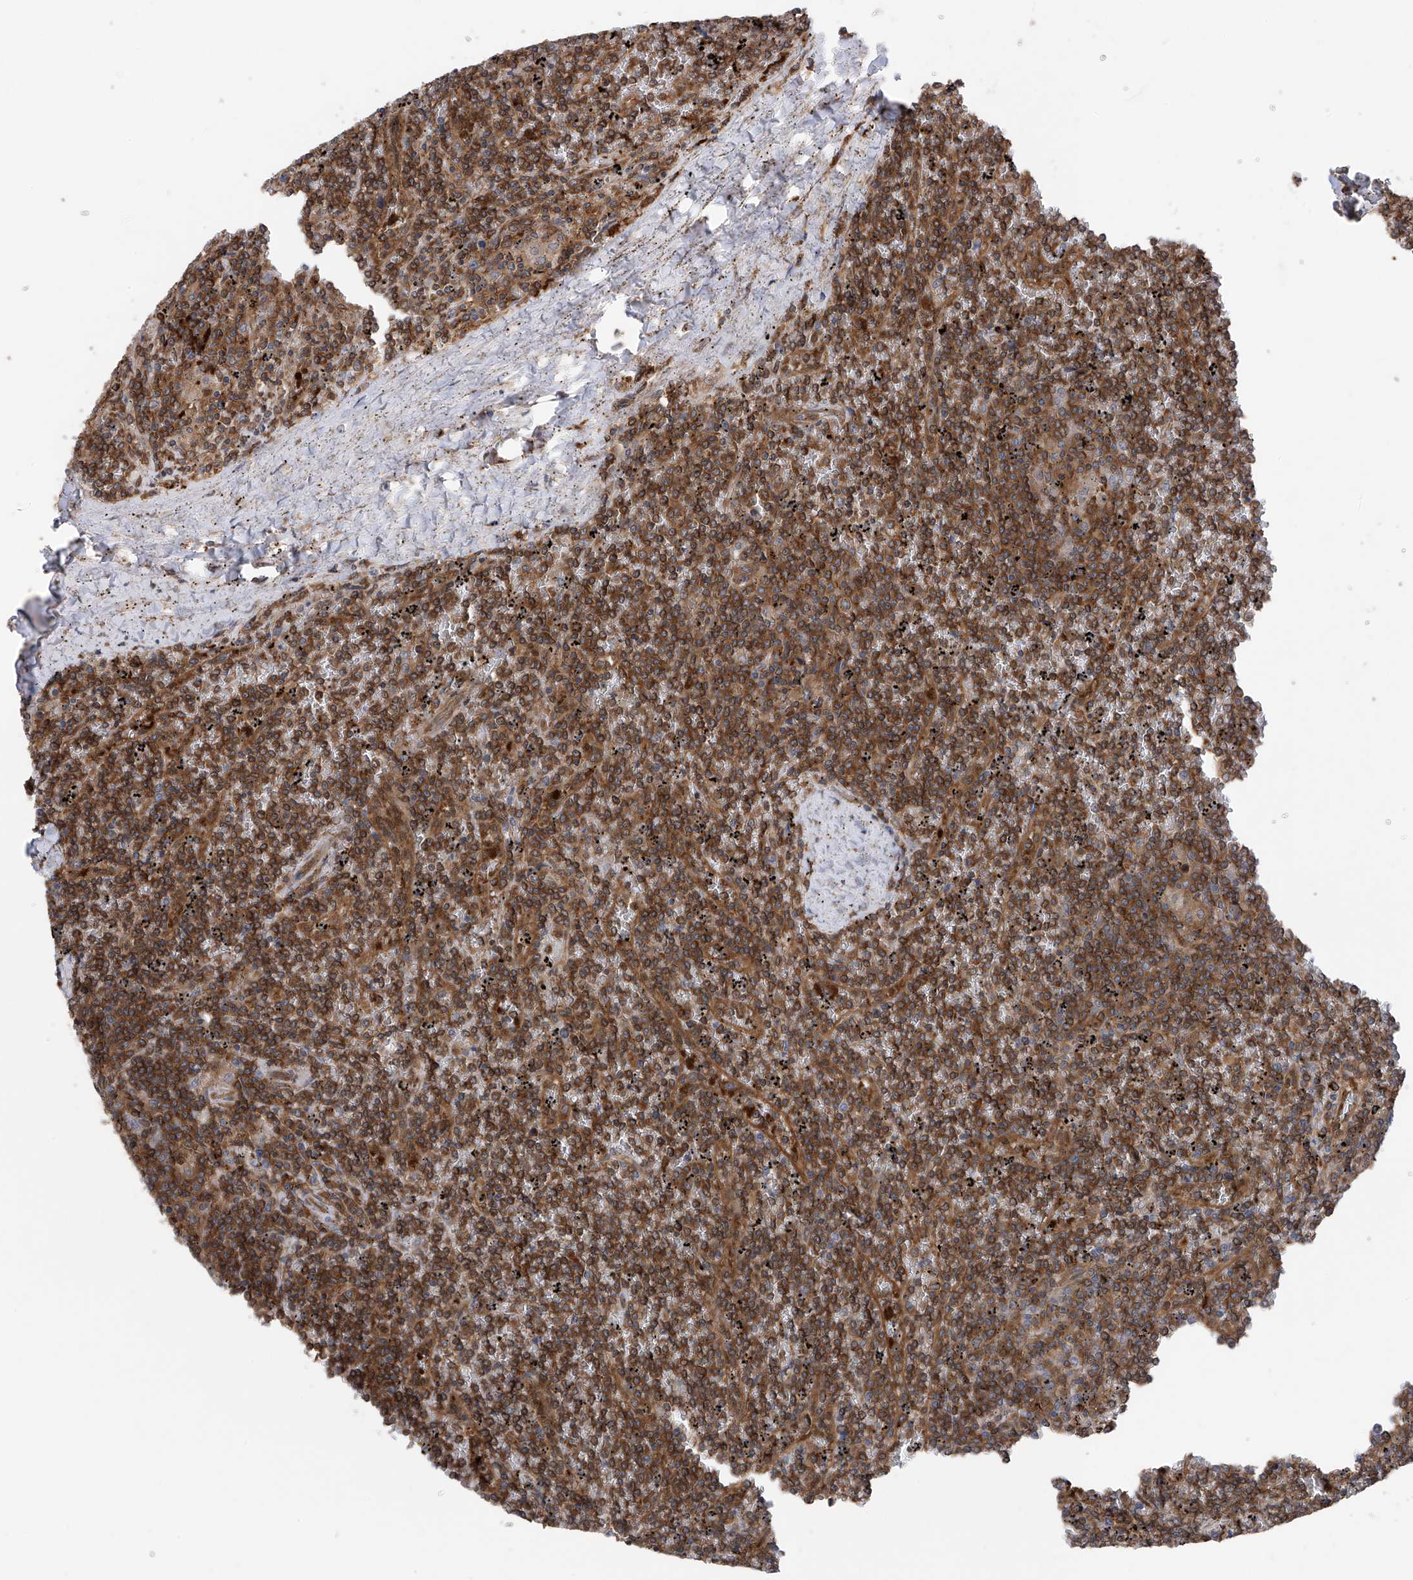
{"staining": {"intensity": "moderate", "quantity": ">75%", "location": "cytoplasmic/membranous"}, "tissue": "lymphoma", "cell_type": "Tumor cells", "image_type": "cancer", "snomed": [{"axis": "morphology", "description": "Malignant lymphoma, non-Hodgkin's type, Low grade"}, {"axis": "topography", "description": "Spleen"}], "caption": "Moderate cytoplasmic/membranous positivity is present in about >75% of tumor cells in lymphoma. (DAB (3,3'-diaminobenzidine) = brown stain, brightfield microscopy at high magnification).", "gene": "CHPF", "patient": {"sex": "female", "age": 19}}